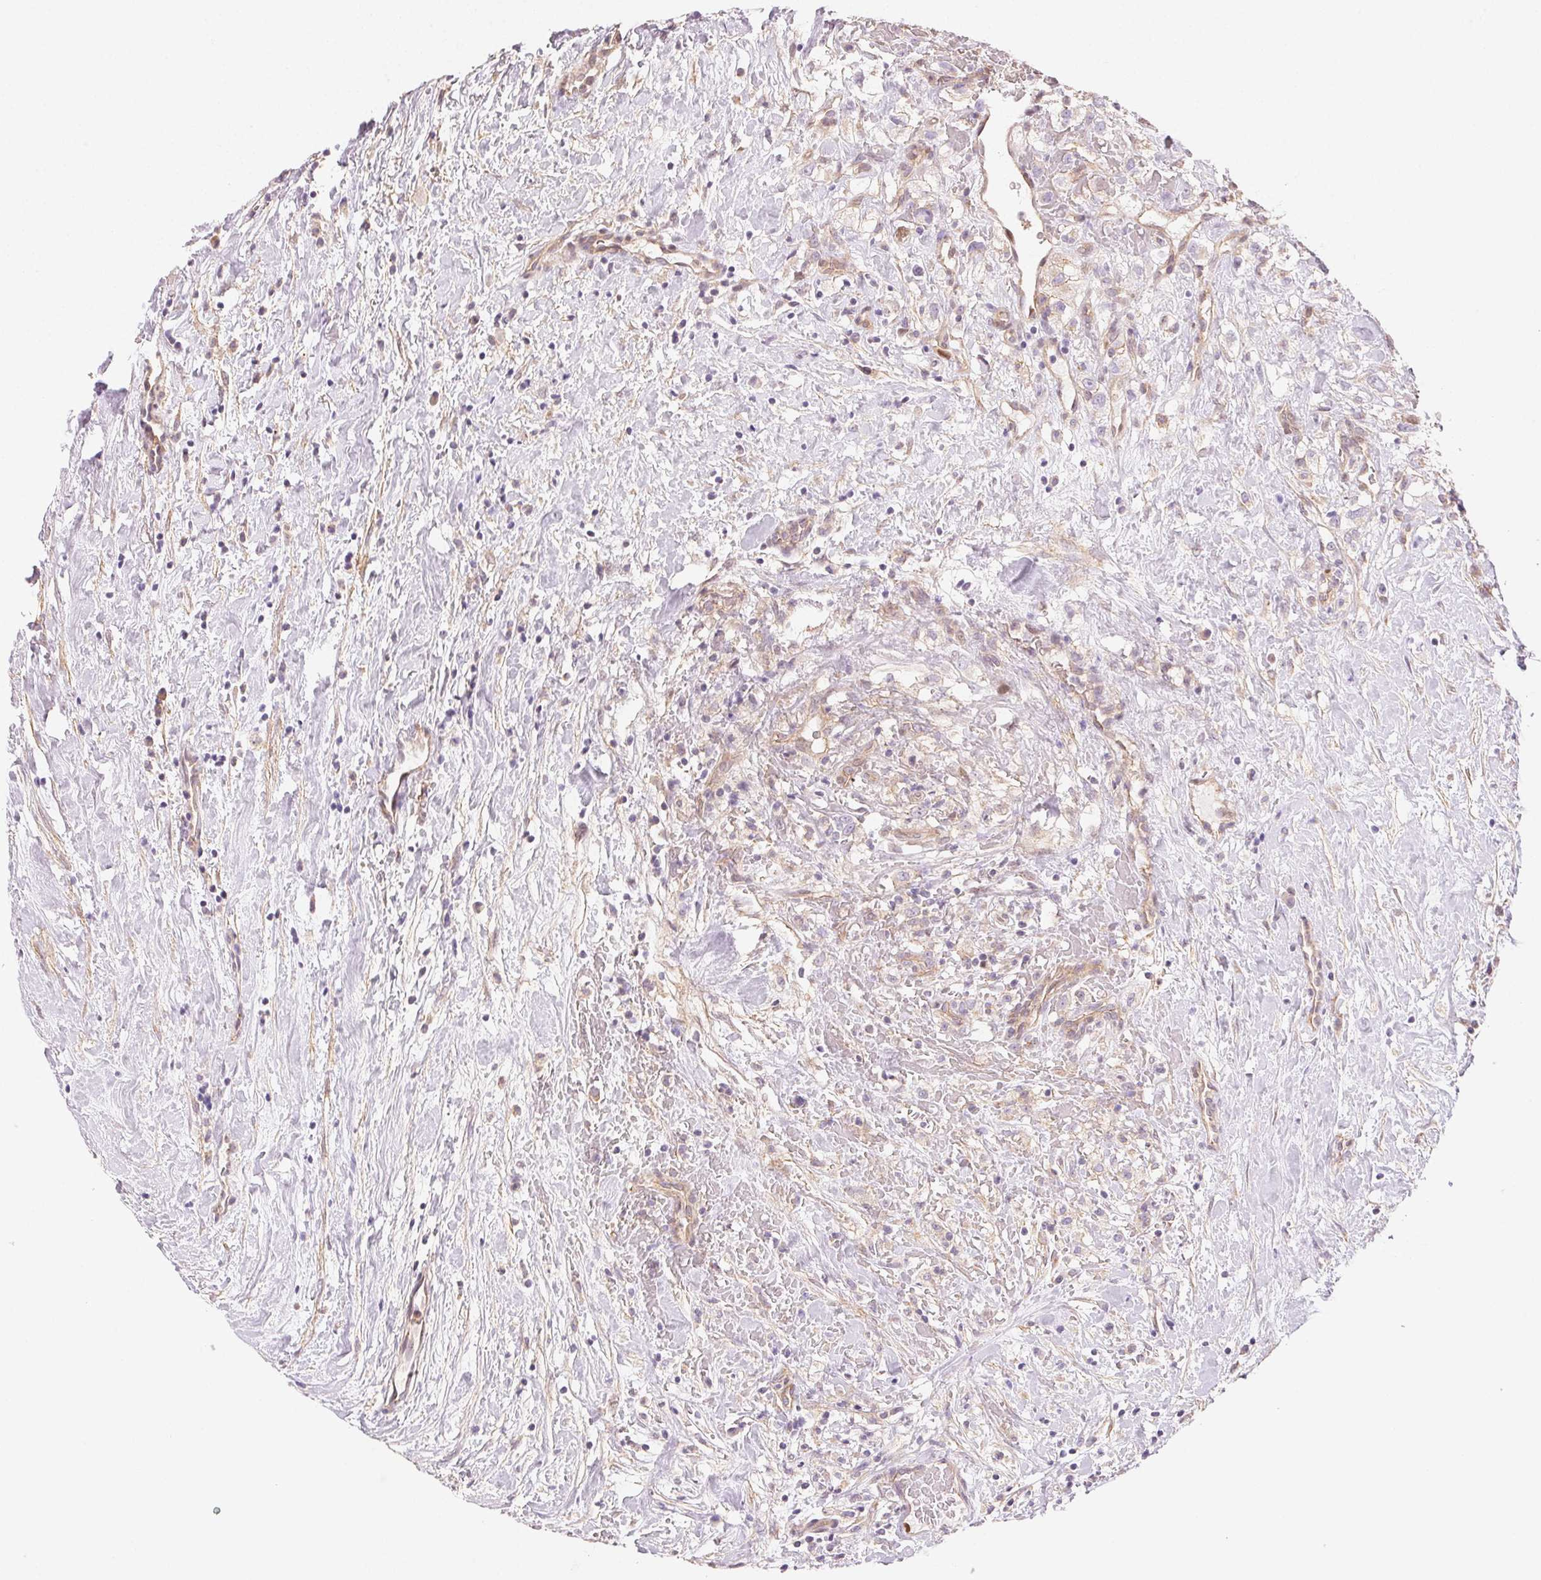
{"staining": {"intensity": "negative", "quantity": "none", "location": "none"}, "tissue": "renal cancer", "cell_type": "Tumor cells", "image_type": "cancer", "snomed": [{"axis": "morphology", "description": "Adenocarcinoma, NOS"}, {"axis": "topography", "description": "Kidney"}], "caption": "This is an immunohistochemistry (IHC) micrograph of human renal cancer. There is no expression in tumor cells.", "gene": "SMTN", "patient": {"sex": "male", "age": 59}}